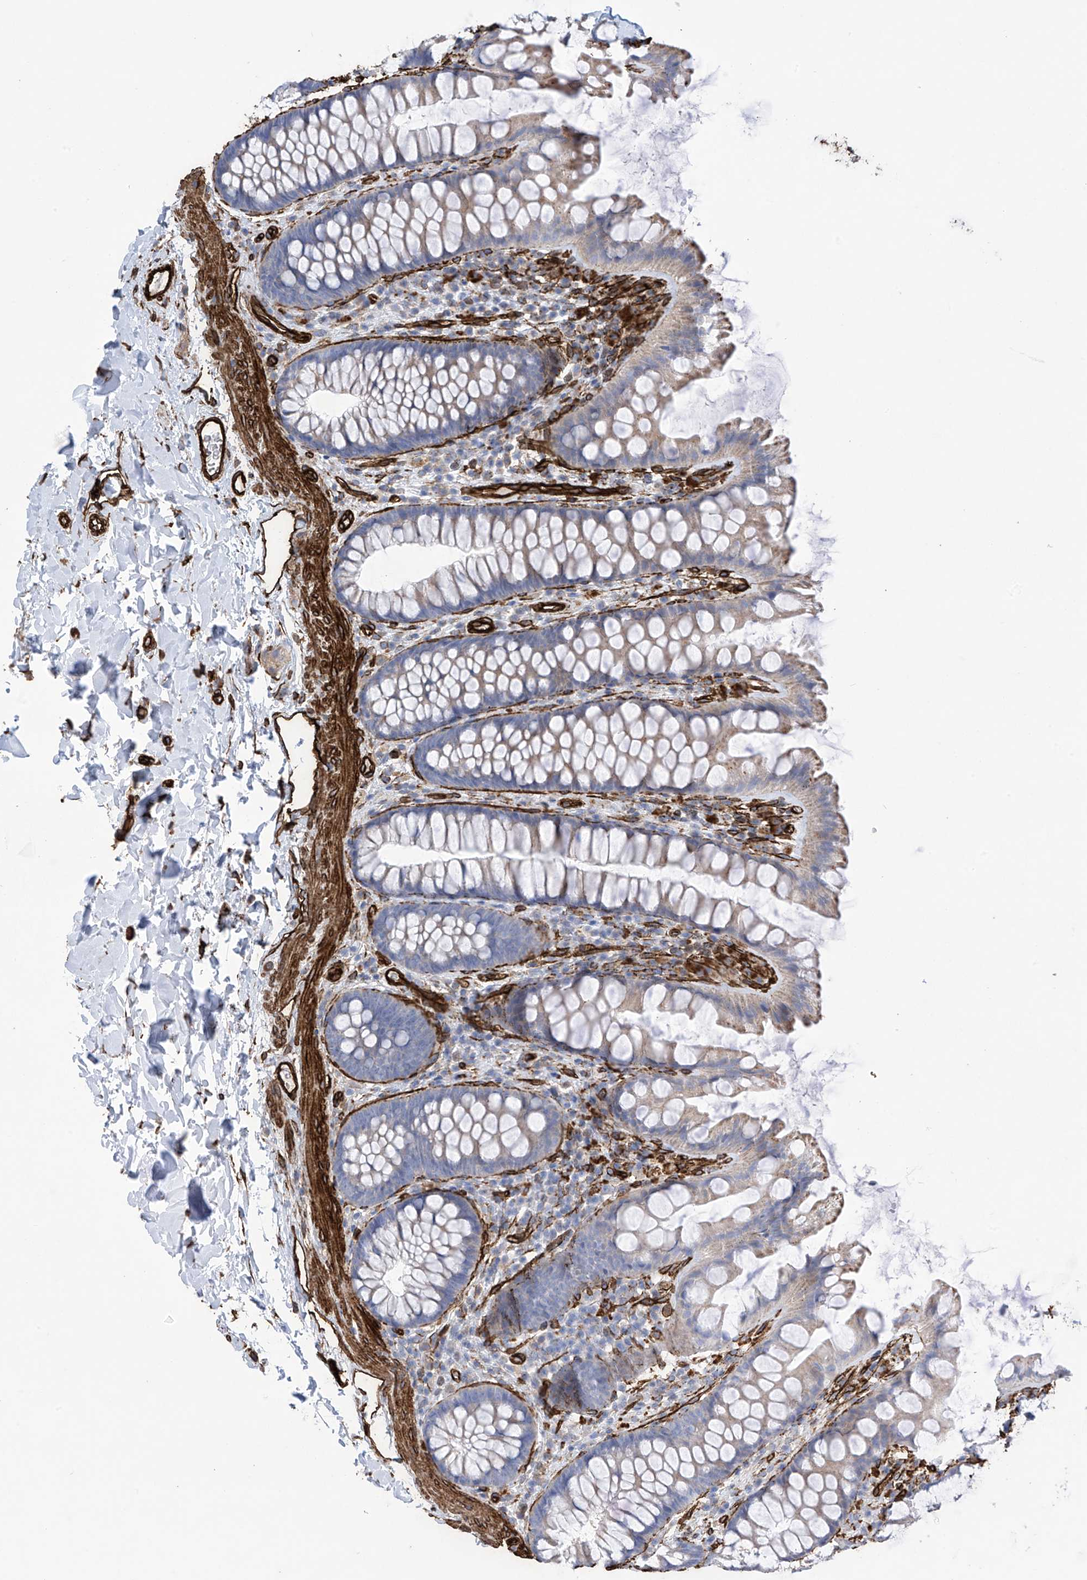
{"staining": {"intensity": "strong", "quantity": ">75%", "location": "cytoplasmic/membranous"}, "tissue": "colon", "cell_type": "Endothelial cells", "image_type": "normal", "snomed": [{"axis": "morphology", "description": "Normal tissue, NOS"}, {"axis": "topography", "description": "Colon"}], "caption": "Immunohistochemical staining of unremarkable colon shows high levels of strong cytoplasmic/membranous staining in about >75% of endothelial cells. The staining is performed using DAB brown chromogen to label protein expression. The nuclei are counter-stained blue using hematoxylin.", "gene": "UBTD1", "patient": {"sex": "female", "age": 62}}